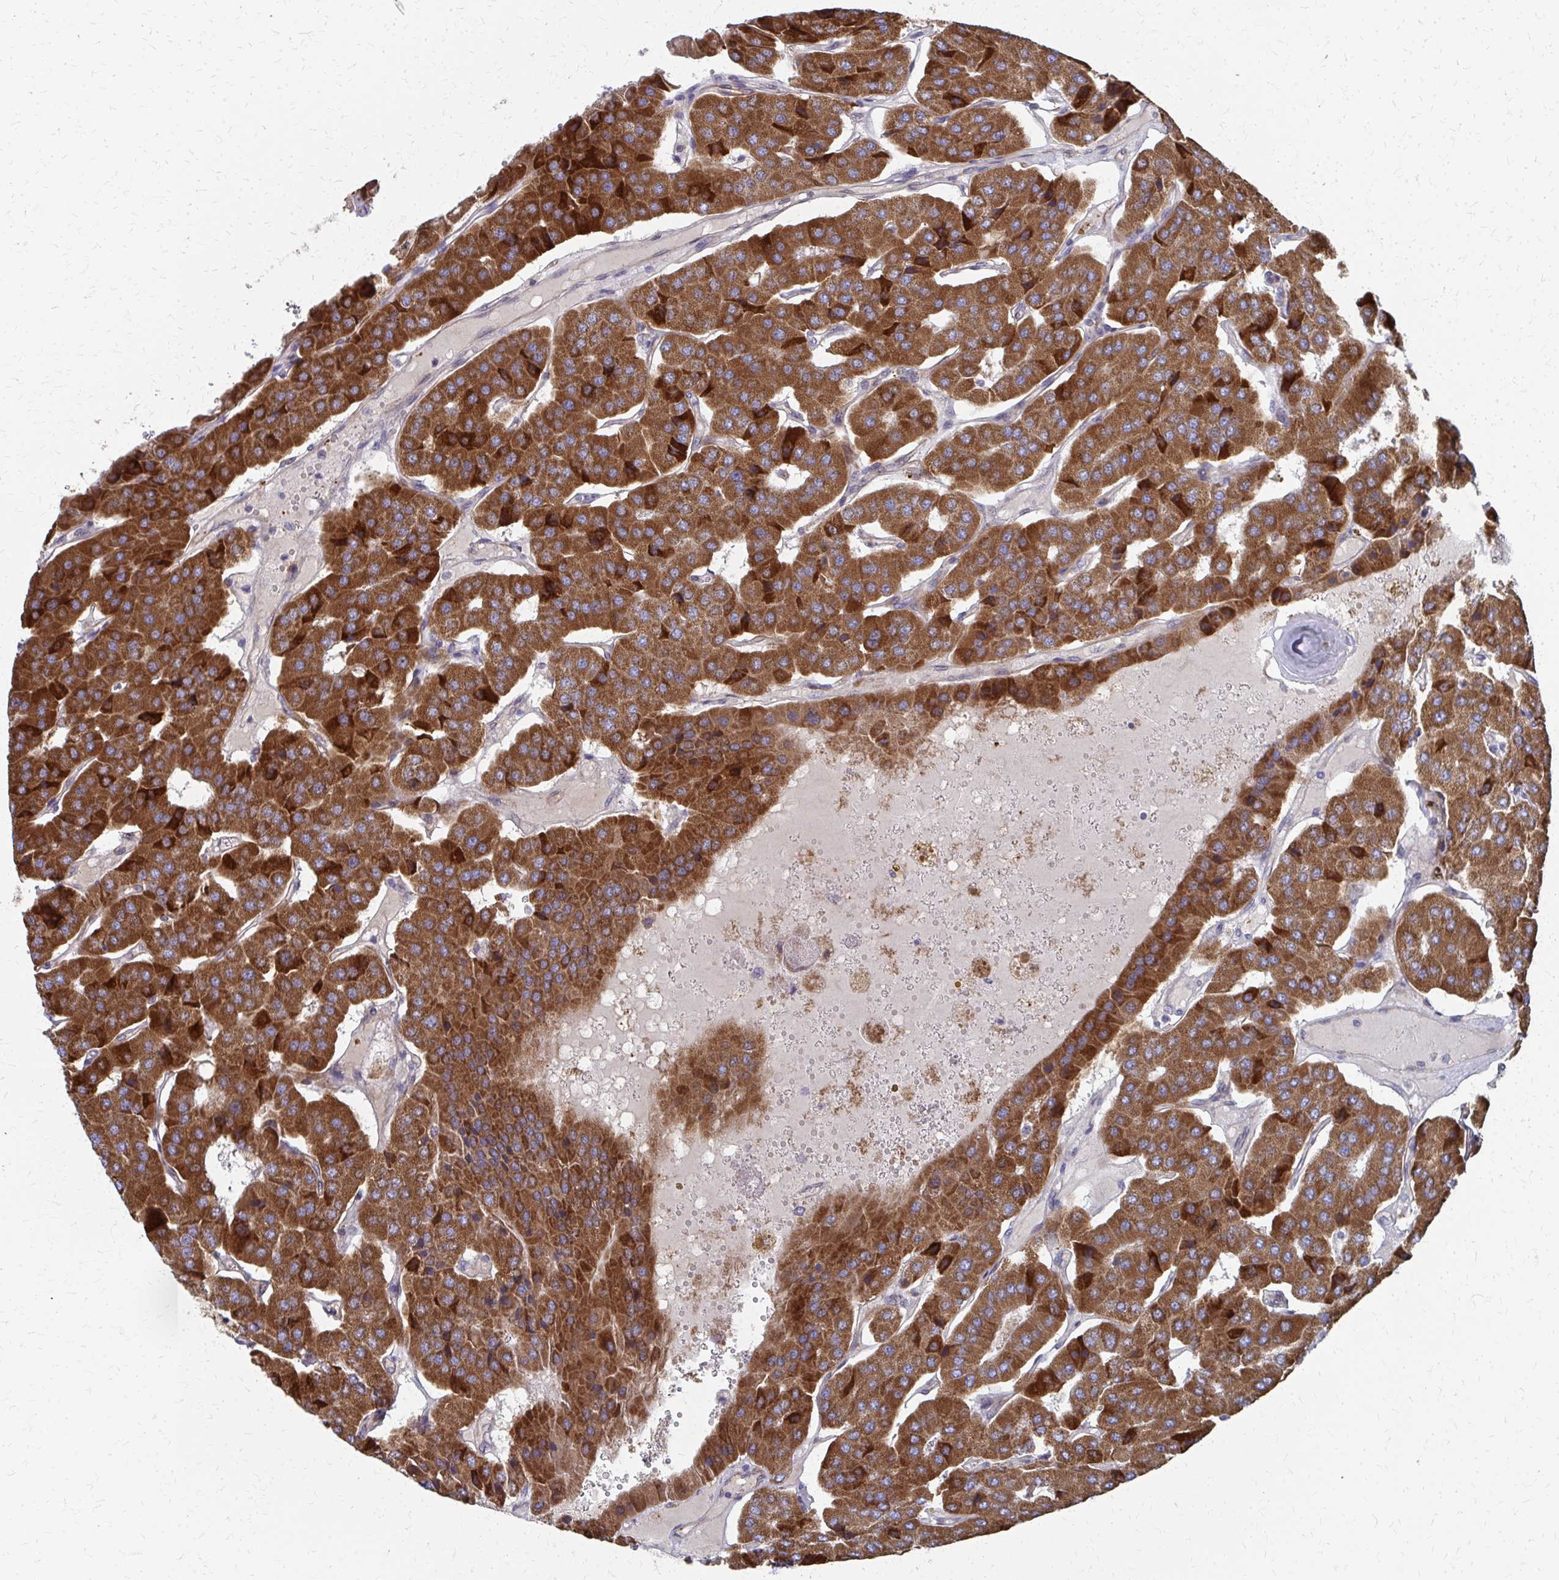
{"staining": {"intensity": "strong", "quantity": ">75%", "location": "cytoplasmic/membranous"}, "tissue": "parathyroid gland", "cell_type": "Glandular cells", "image_type": "normal", "snomed": [{"axis": "morphology", "description": "Normal tissue, NOS"}, {"axis": "morphology", "description": "Adenoma, NOS"}, {"axis": "topography", "description": "Parathyroid gland"}], "caption": "Immunohistochemistry photomicrograph of normal parathyroid gland stained for a protein (brown), which demonstrates high levels of strong cytoplasmic/membranous positivity in approximately >75% of glandular cells.", "gene": "FAHD1", "patient": {"sex": "female", "age": 86}}